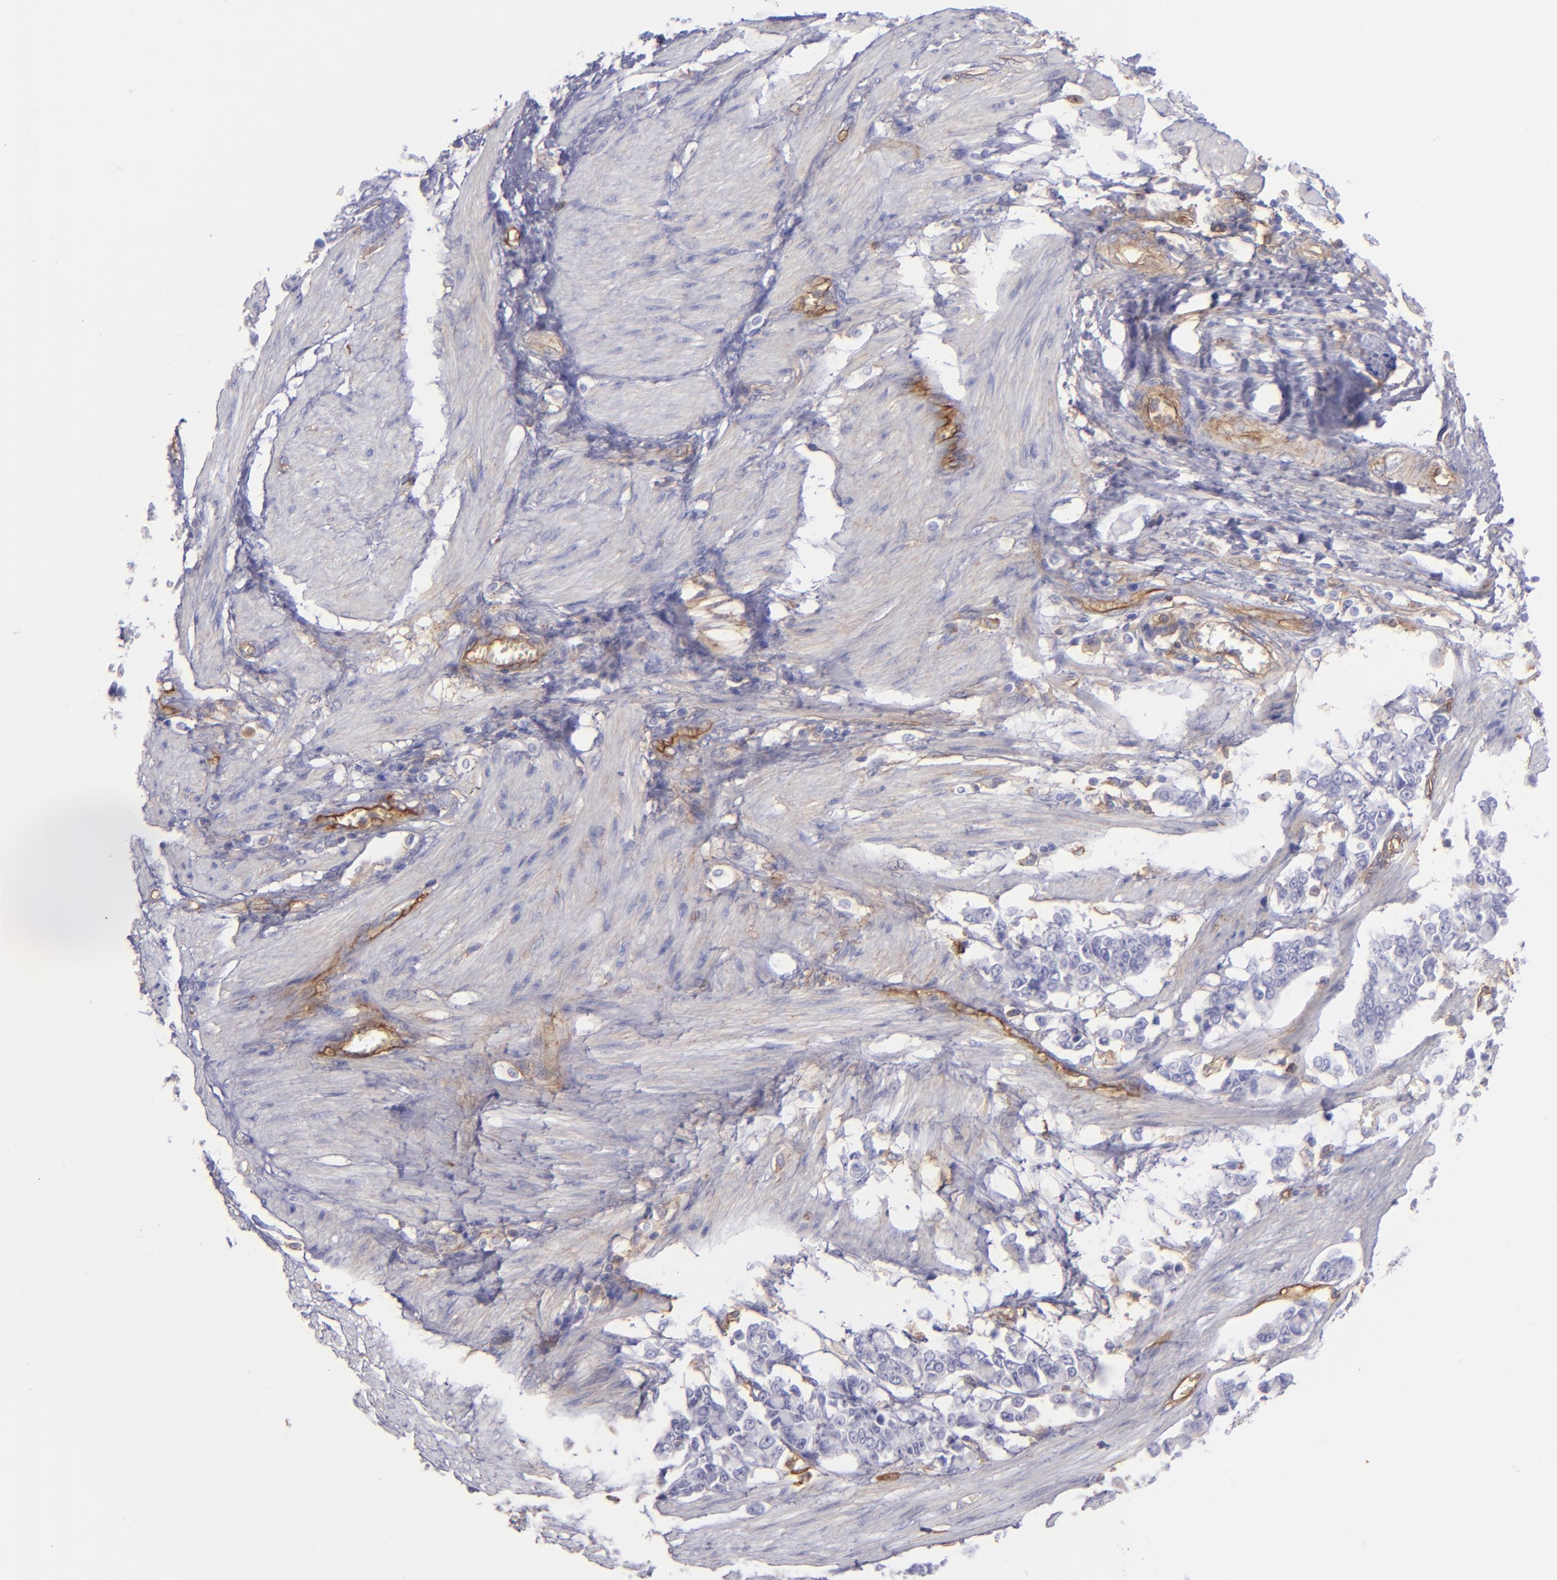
{"staining": {"intensity": "negative", "quantity": "none", "location": "none"}, "tissue": "stomach cancer", "cell_type": "Tumor cells", "image_type": "cancer", "snomed": [{"axis": "morphology", "description": "Adenocarcinoma, NOS"}, {"axis": "topography", "description": "Stomach"}], "caption": "Human stomach adenocarcinoma stained for a protein using immunohistochemistry (IHC) demonstrates no staining in tumor cells.", "gene": "ENTPD1", "patient": {"sex": "male", "age": 78}}